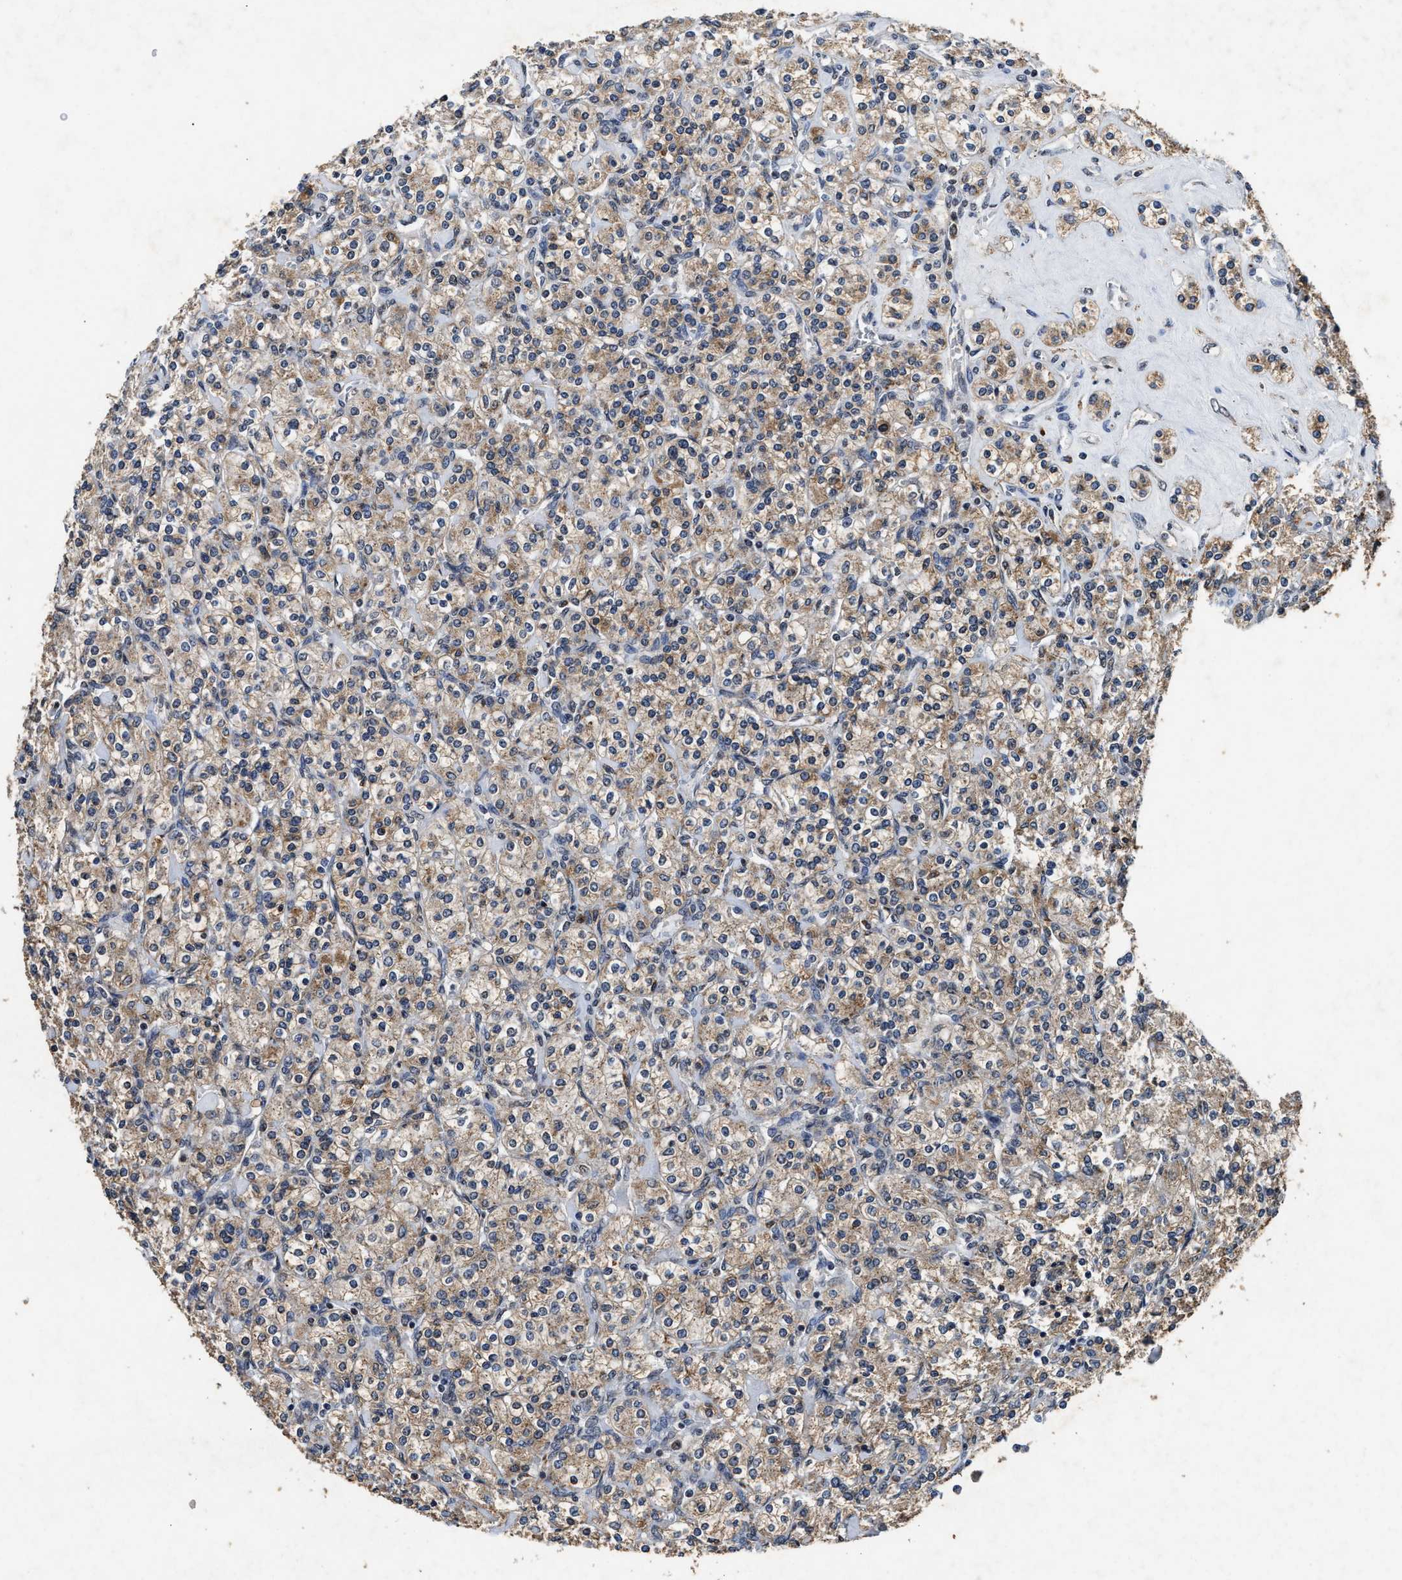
{"staining": {"intensity": "weak", "quantity": ">75%", "location": "cytoplasmic/membranous"}, "tissue": "renal cancer", "cell_type": "Tumor cells", "image_type": "cancer", "snomed": [{"axis": "morphology", "description": "Adenocarcinoma, NOS"}, {"axis": "topography", "description": "Kidney"}], "caption": "Renal adenocarcinoma stained with a protein marker shows weak staining in tumor cells.", "gene": "ACOX1", "patient": {"sex": "male", "age": 77}}